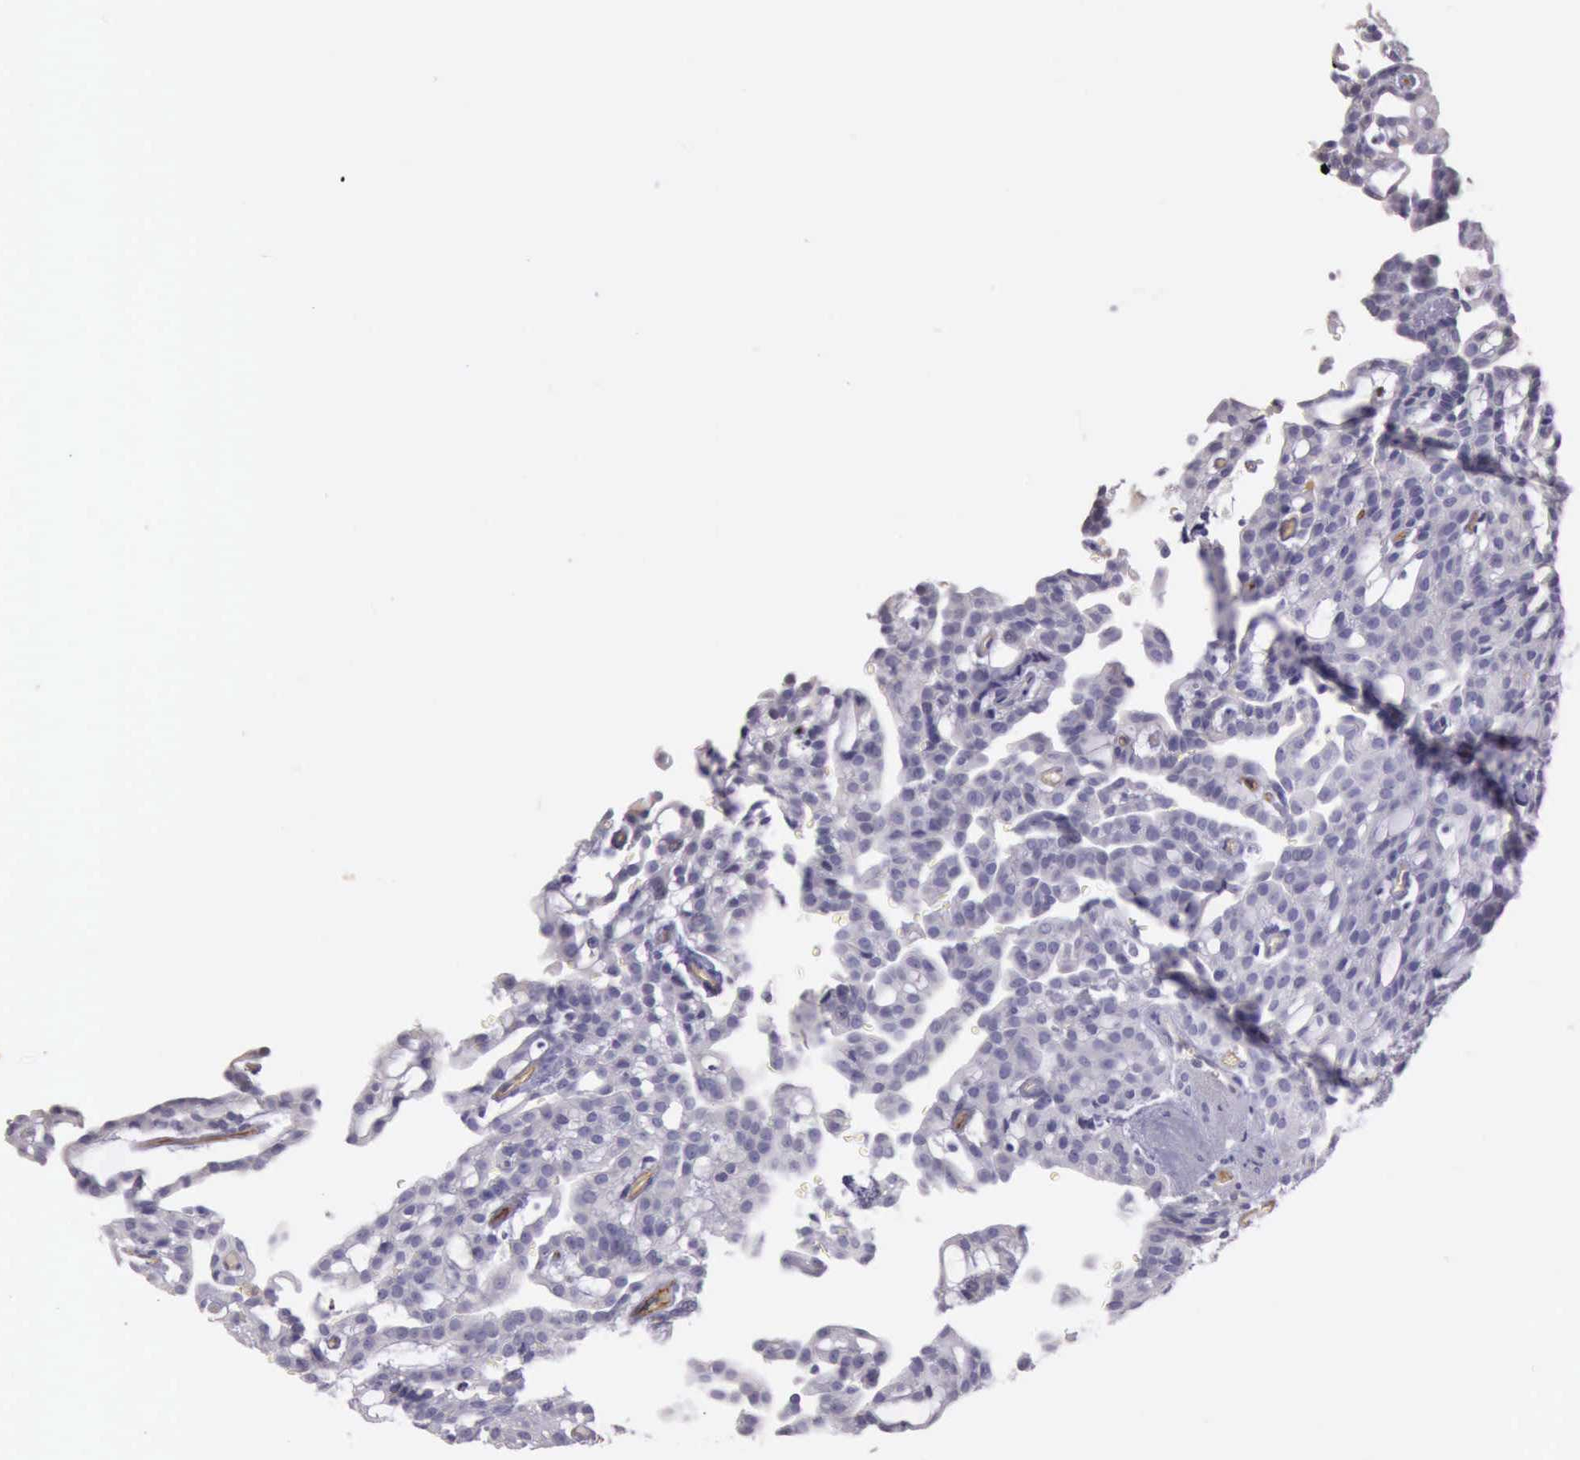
{"staining": {"intensity": "negative", "quantity": "none", "location": "none"}, "tissue": "renal cancer", "cell_type": "Tumor cells", "image_type": "cancer", "snomed": [{"axis": "morphology", "description": "Adenocarcinoma, NOS"}, {"axis": "topography", "description": "Kidney"}], "caption": "Histopathology image shows no significant protein positivity in tumor cells of renal adenocarcinoma.", "gene": "TCEANC", "patient": {"sex": "male", "age": 63}}